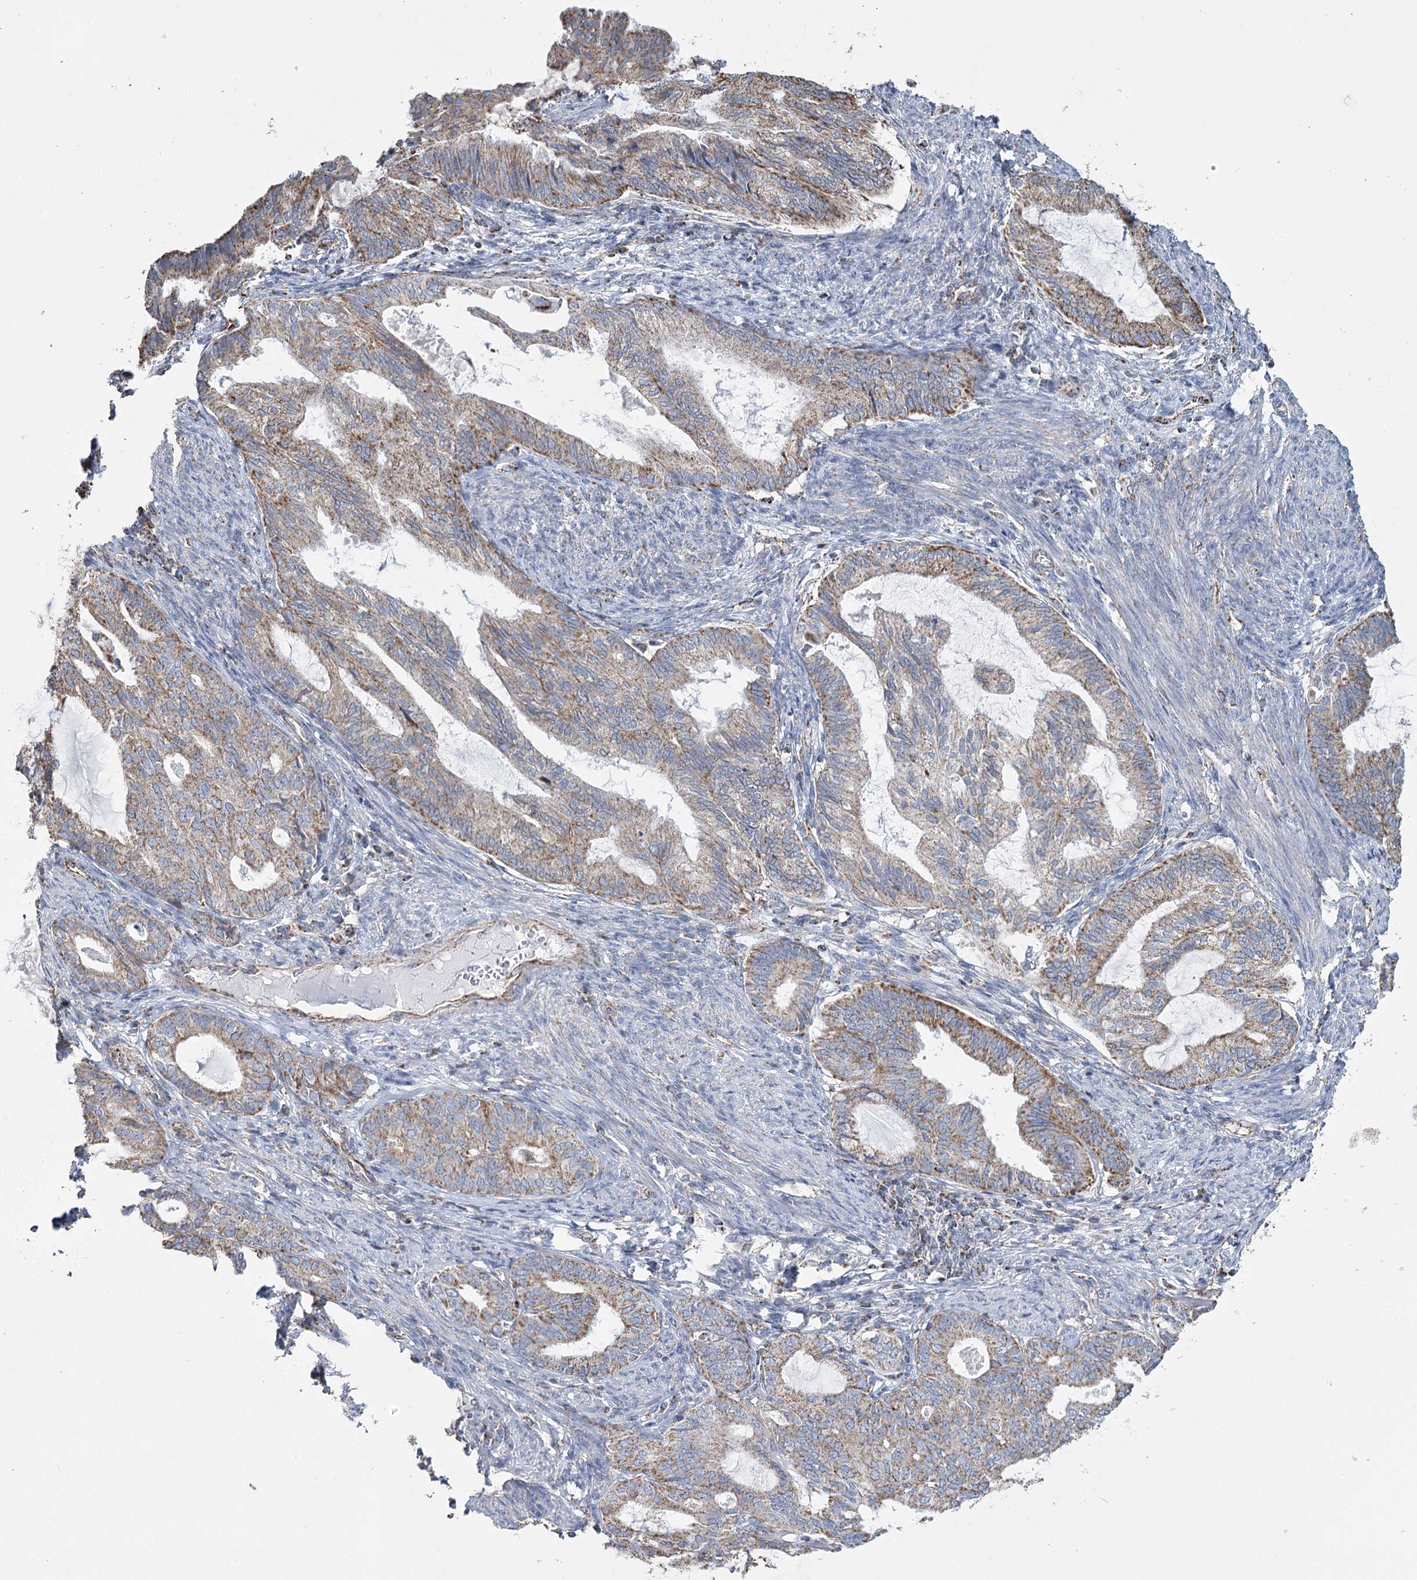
{"staining": {"intensity": "moderate", "quantity": "25%-75%", "location": "cytoplasmic/membranous"}, "tissue": "endometrial cancer", "cell_type": "Tumor cells", "image_type": "cancer", "snomed": [{"axis": "morphology", "description": "Adenocarcinoma, NOS"}, {"axis": "topography", "description": "Endometrium"}], "caption": "Protein analysis of endometrial adenocarcinoma tissue shows moderate cytoplasmic/membranous expression in approximately 25%-75% of tumor cells.", "gene": "MRPL44", "patient": {"sex": "female", "age": 86}}